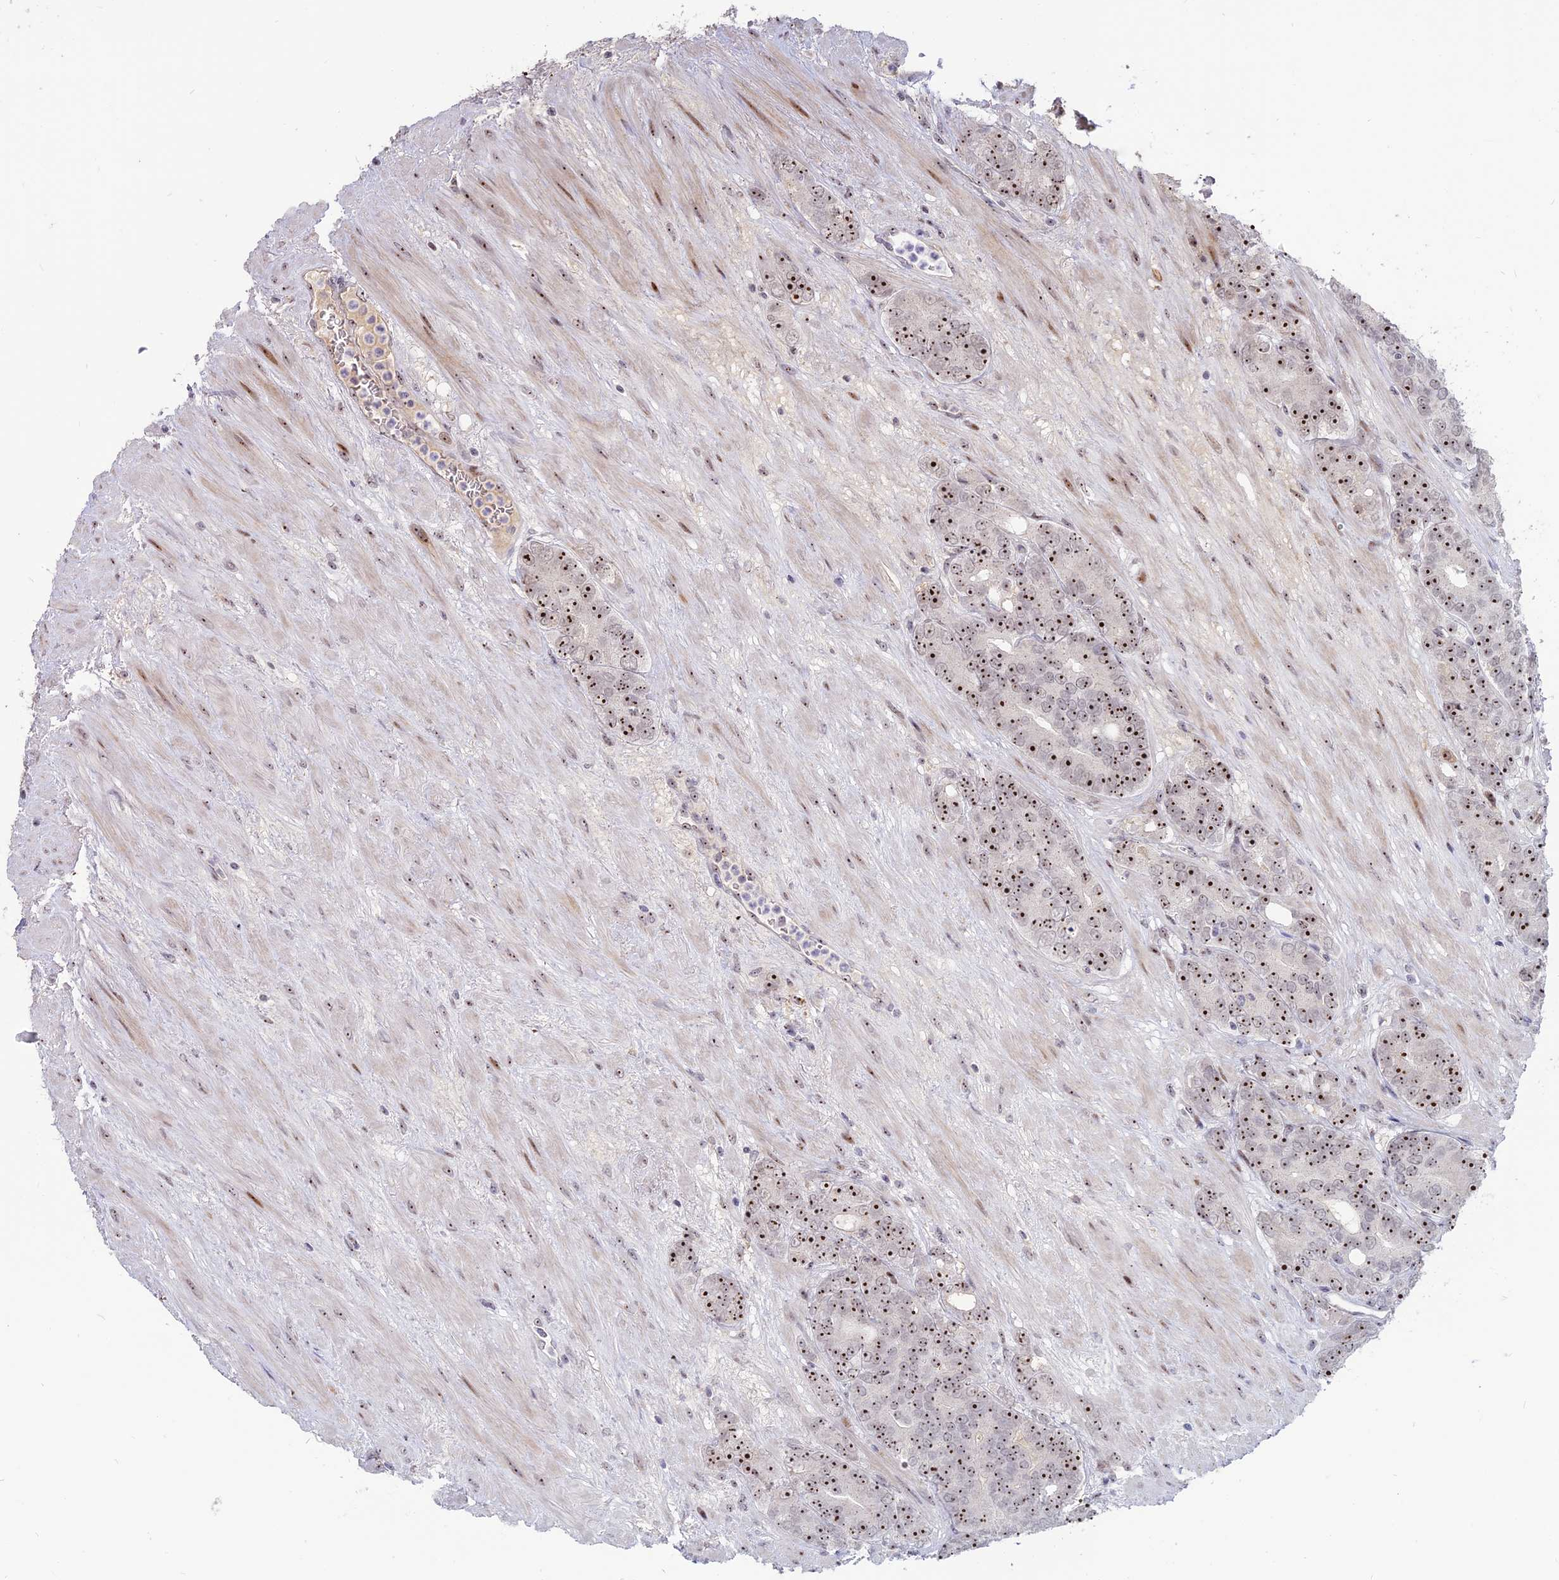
{"staining": {"intensity": "strong", "quantity": ">75%", "location": "nuclear"}, "tissue": "prostate cancer", "cell_type": "Tumor cells", "image_type": "cancer", "snomed": [{"axis": "morphology", "description": "Adenocarcinoma, High grade"}, {"axis": "topography", "description": "Prostate"}], "caption": "IHC histopathology image of human prostate cancer (high-grade adenocarcinoma) stained for a protein (brown), which shows high levels of strong nuclear staining in about >75% of tumor cells.", "gene": "FAM131A", "patient": {"sex": "male", "age": 64}}